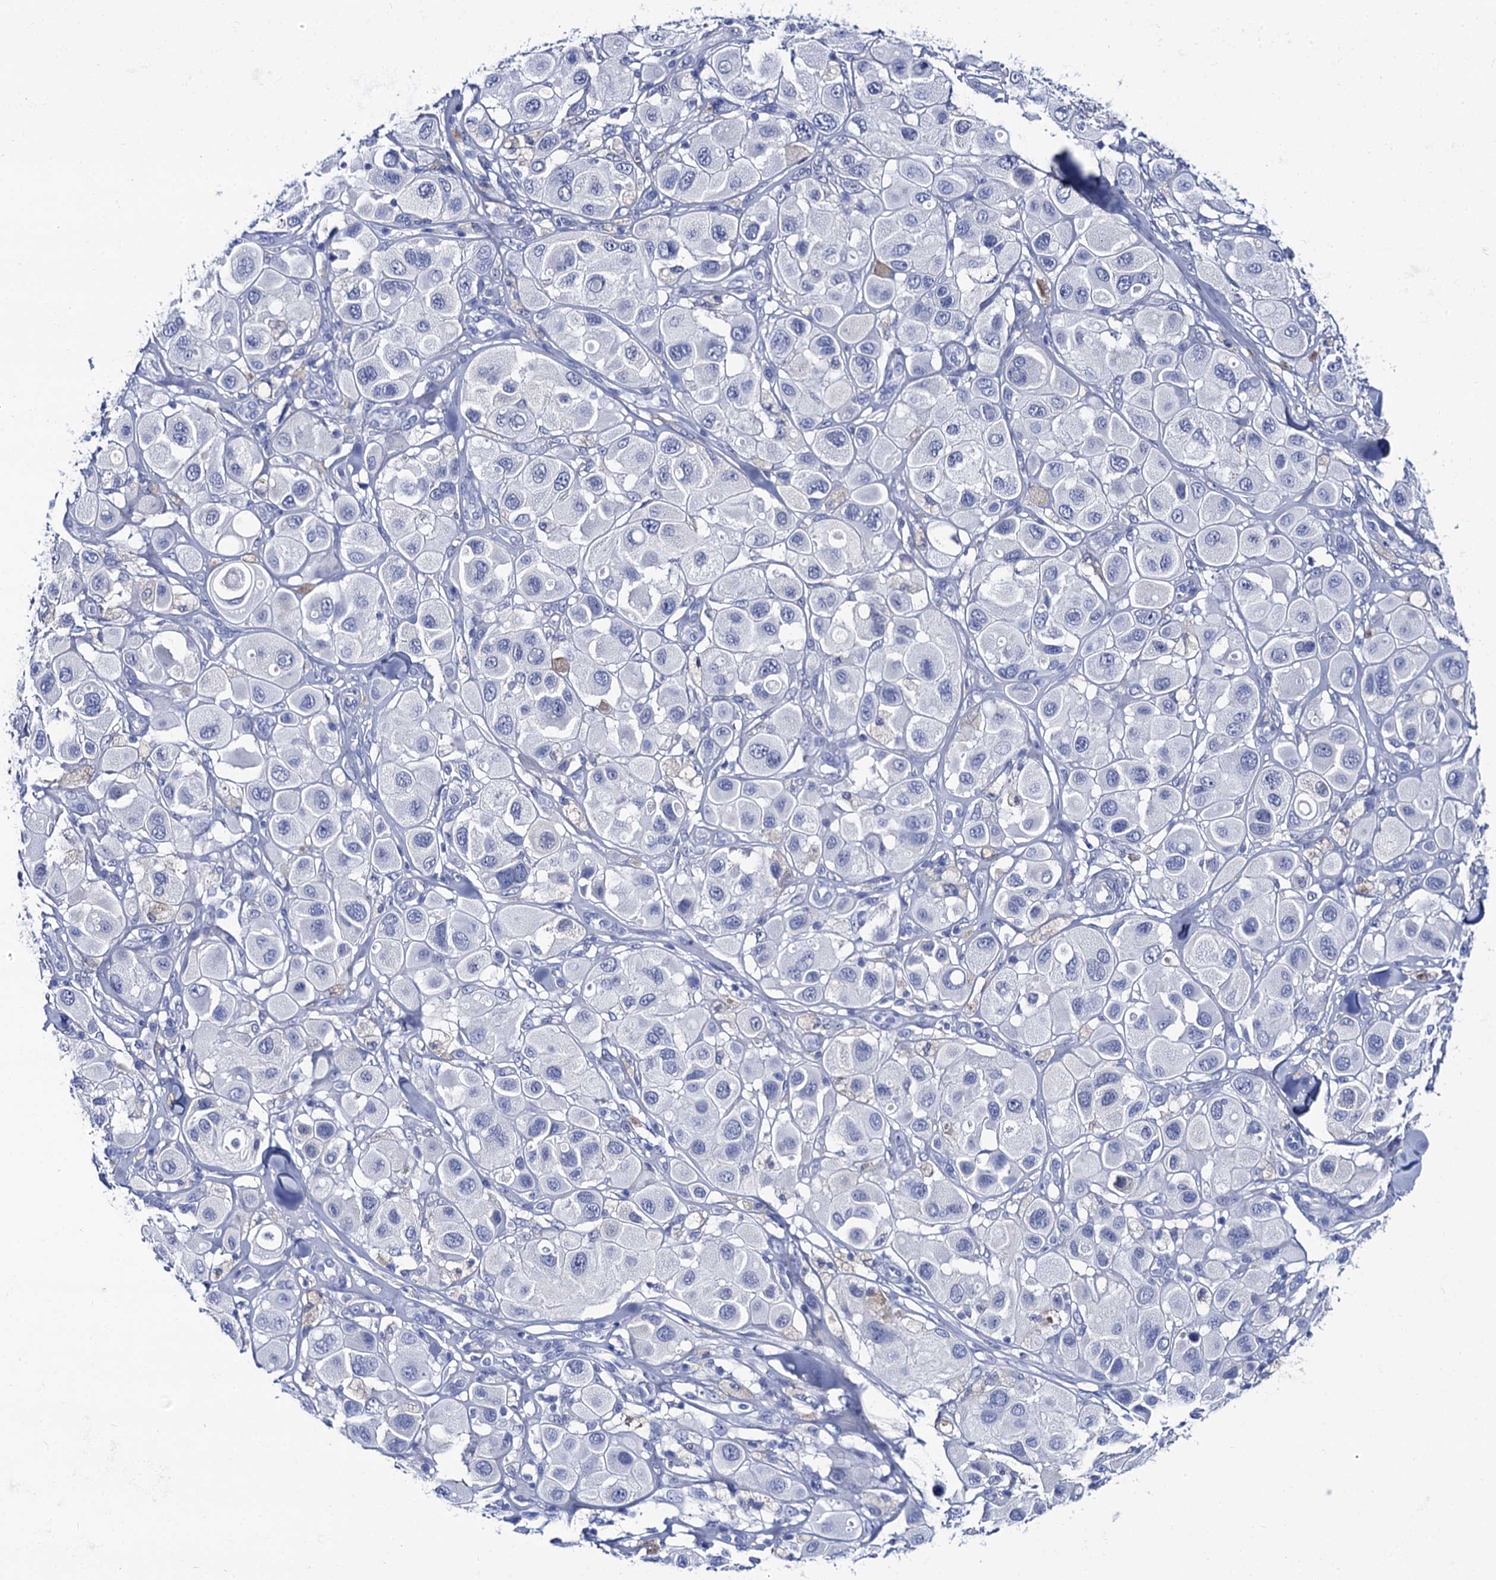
{"staining": {"intensity": "negative", "quantity": "none", "location": "none"}, "tissue": "melanoma", "cell_type": "Tumor cells", "image_type": "cancer", "snomed": [{"axis": "morphology", "description": "Malignant melanoma, Metastatic site"}, {"axis": "topography", "description": "Skin"}], "caption": "This is a micrograph of immunohistochemistry (IHC) staining of malignant melanoma (metastatic site), which shows no expression in tumor cells. (DAB IHC, high magnification).", "gene": "RAB3IP", "patient": {"sex": "male", "age": 41}}